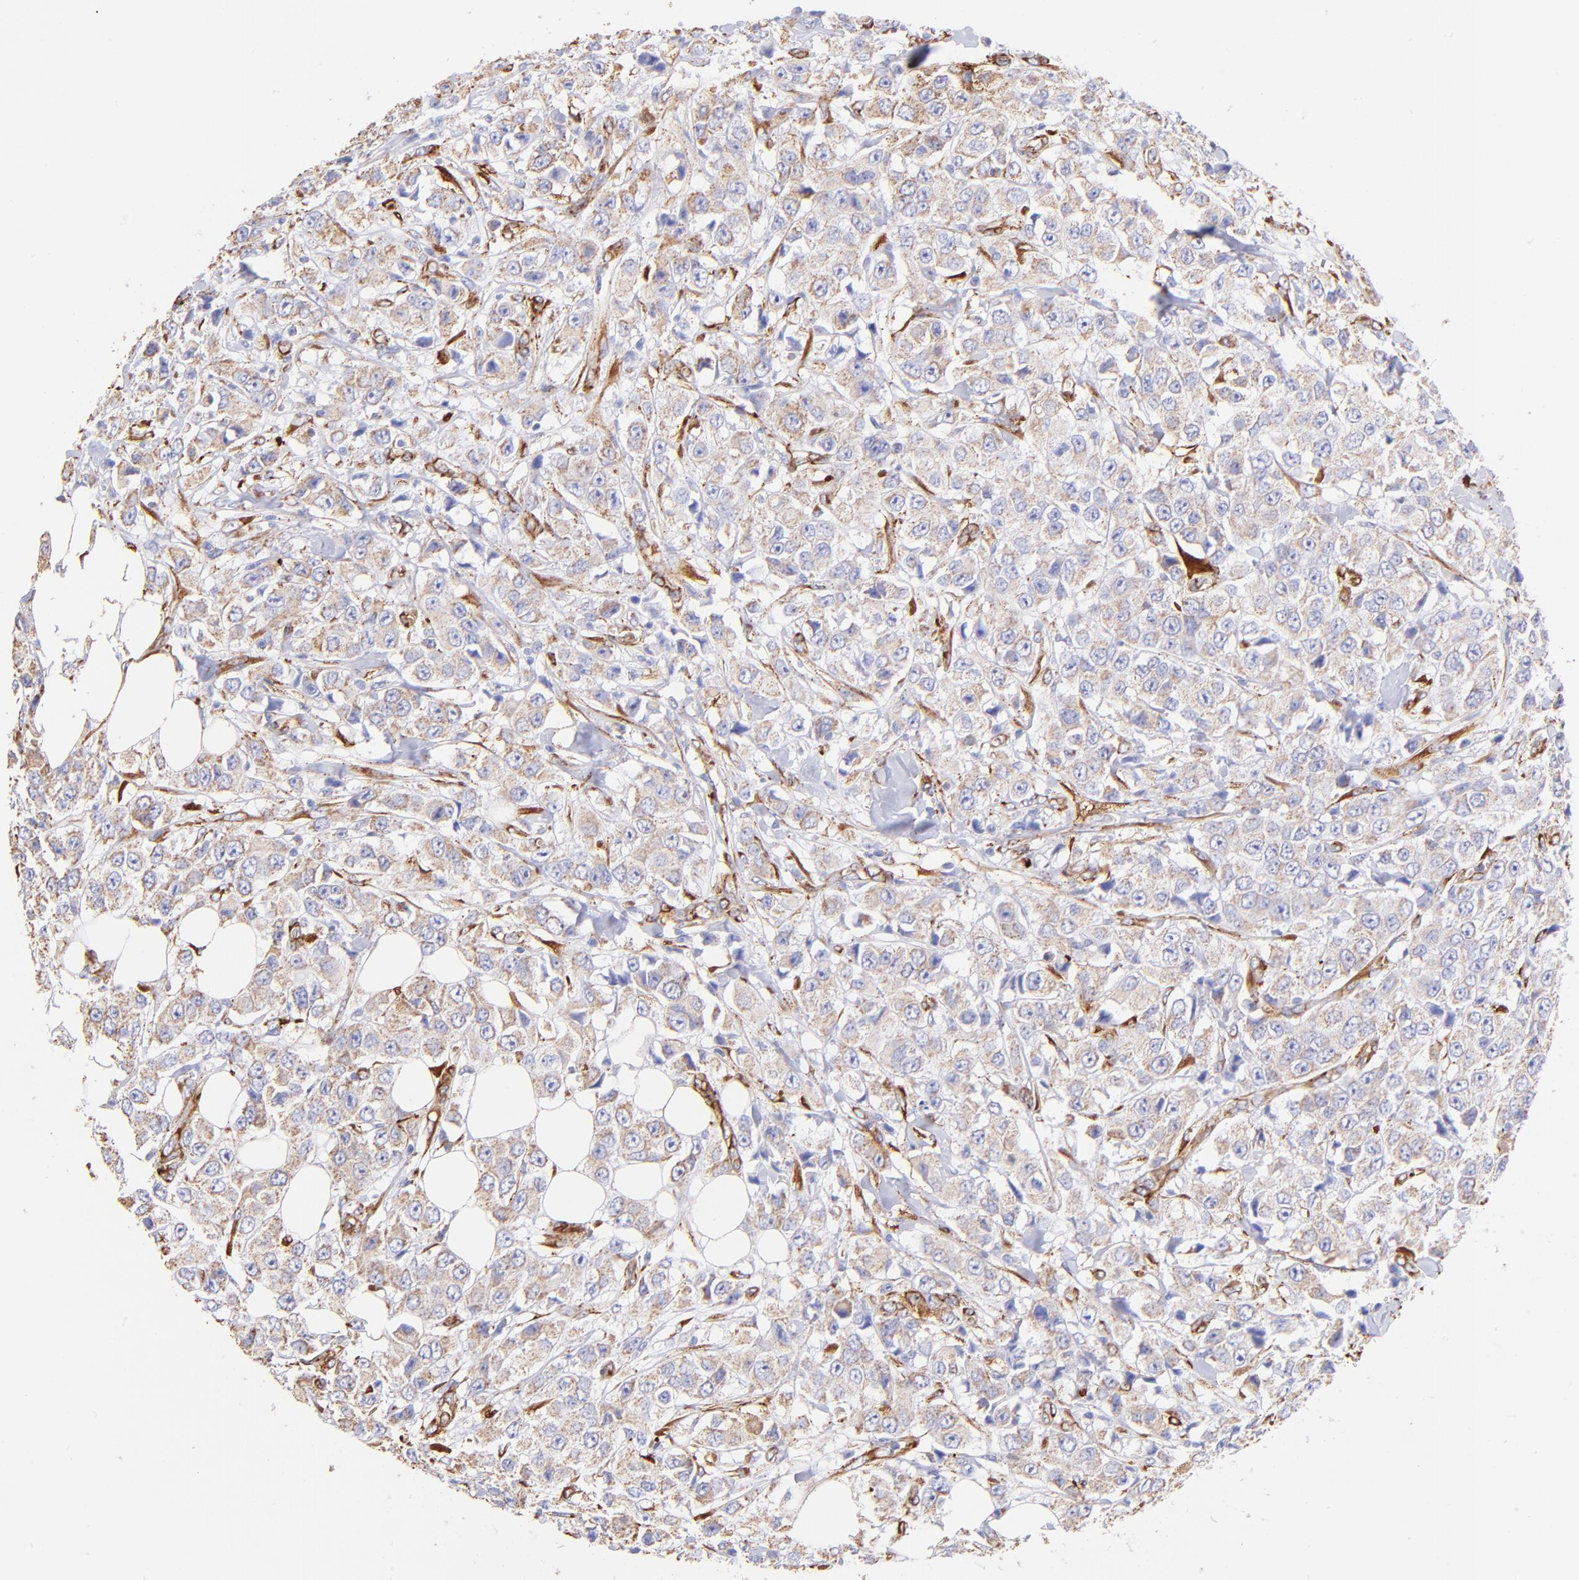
{"staining": {"intensity": "weak", "quantity": ">75%", "location": "cytoplasmic/membranous"}, "tissue": "breast cancer", "cell_type": "Tumor cells", "image_type": "cancer", "snomed": [{"axis": "morphology", "description": "Duct carcinoma"}, {"axis": "topography", "description": "Breast"}], "caption": "This is an image of immunohistochemistry staining of breast intraductal carcinoma, which shows weak staining in the cytoplasmic/membranous of tumor cells.", "gene": "SPARC", "patient": {"sex": "female", "age": 58}}